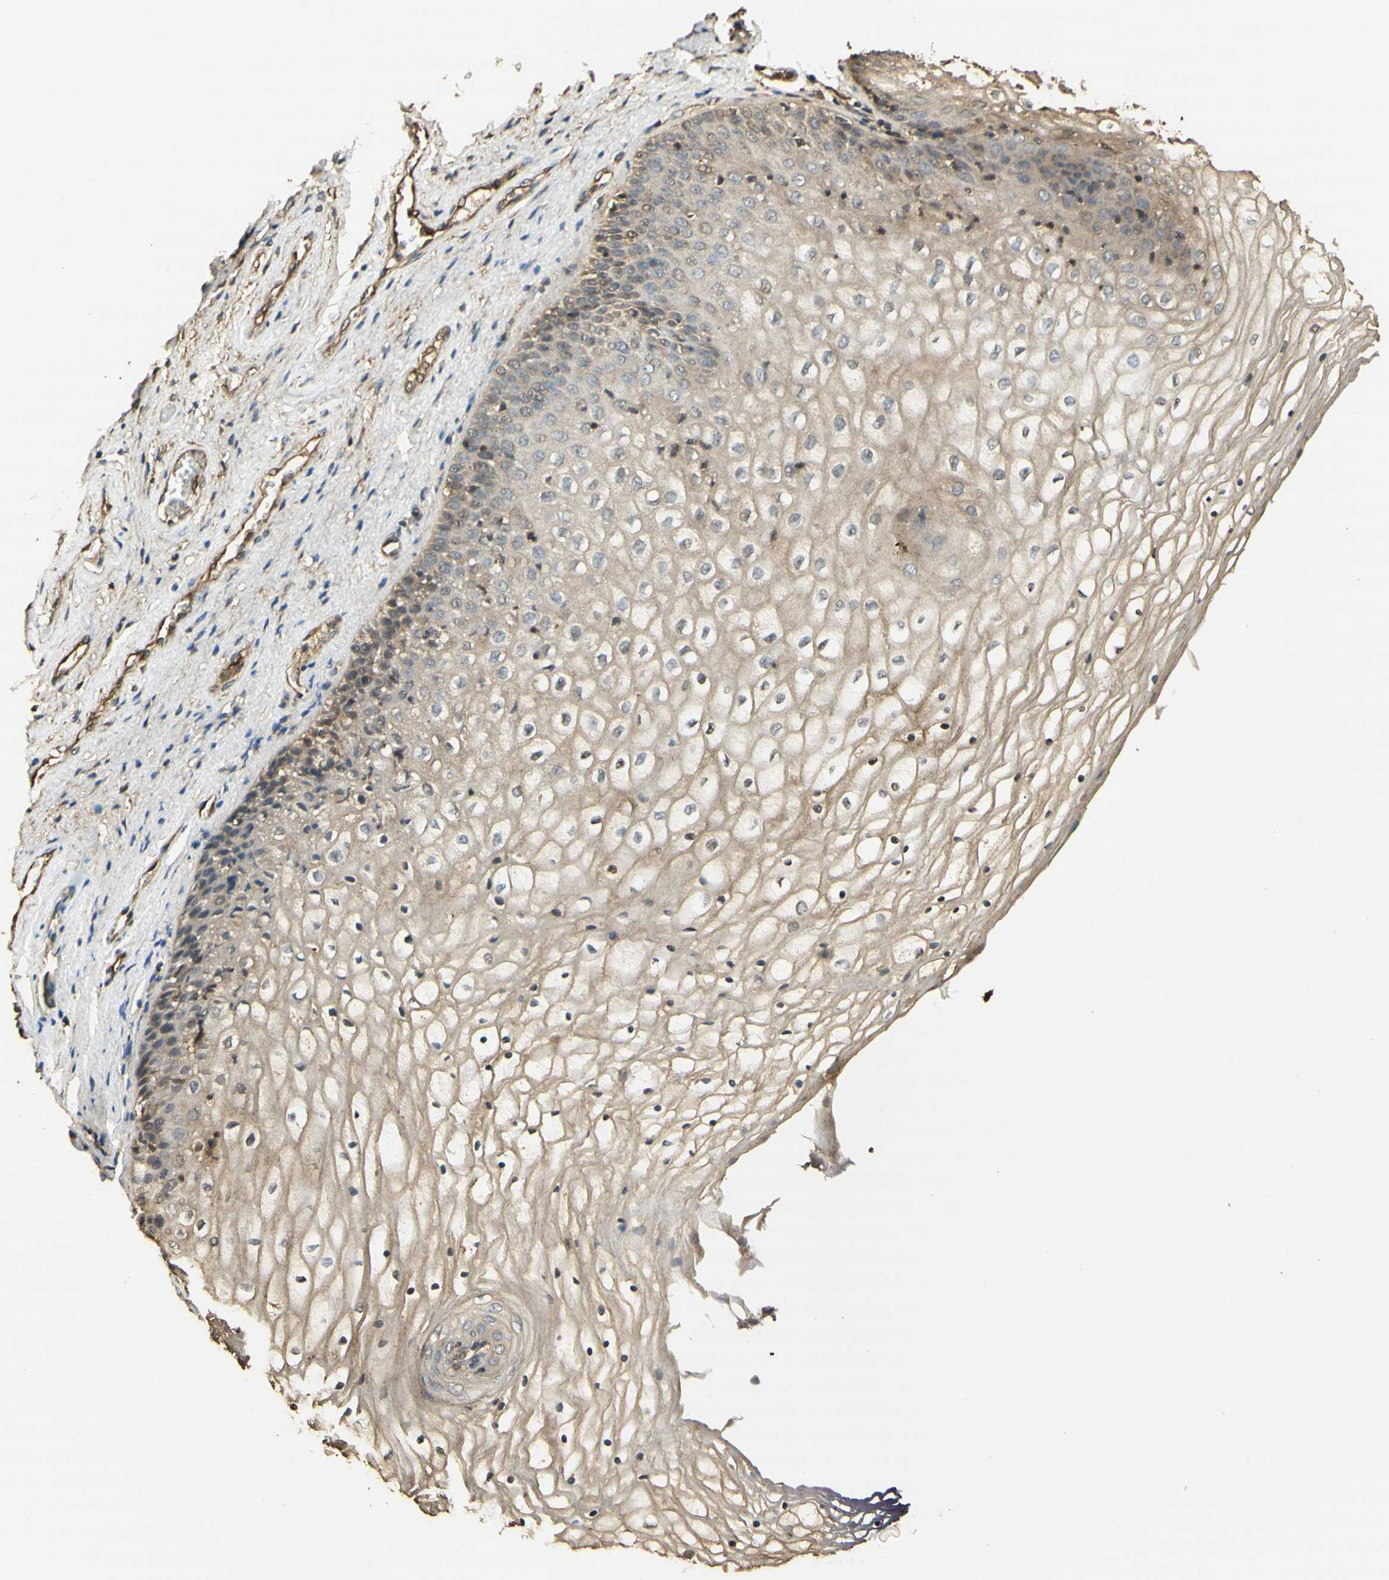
{"staining": {"intensity": "weak", "quantity": "<25%", "location": "cytoplasmic/membranous"}, "tissue": "vagina", "cell_type": "Squamous epithelial cells", "image_type": "normal", "snomed": [{"axis": "morphology", "description": "Normal tissue, NOS"}, {"axis": "topography", "description": "Vagina"}], "caption": "An IHC histopathology image of unremarkable vagina is shown. There is no staining in squamous epithelial cells of vagina.", "gene": "AGER", "patient": {"sex": "female", "age": 34}}